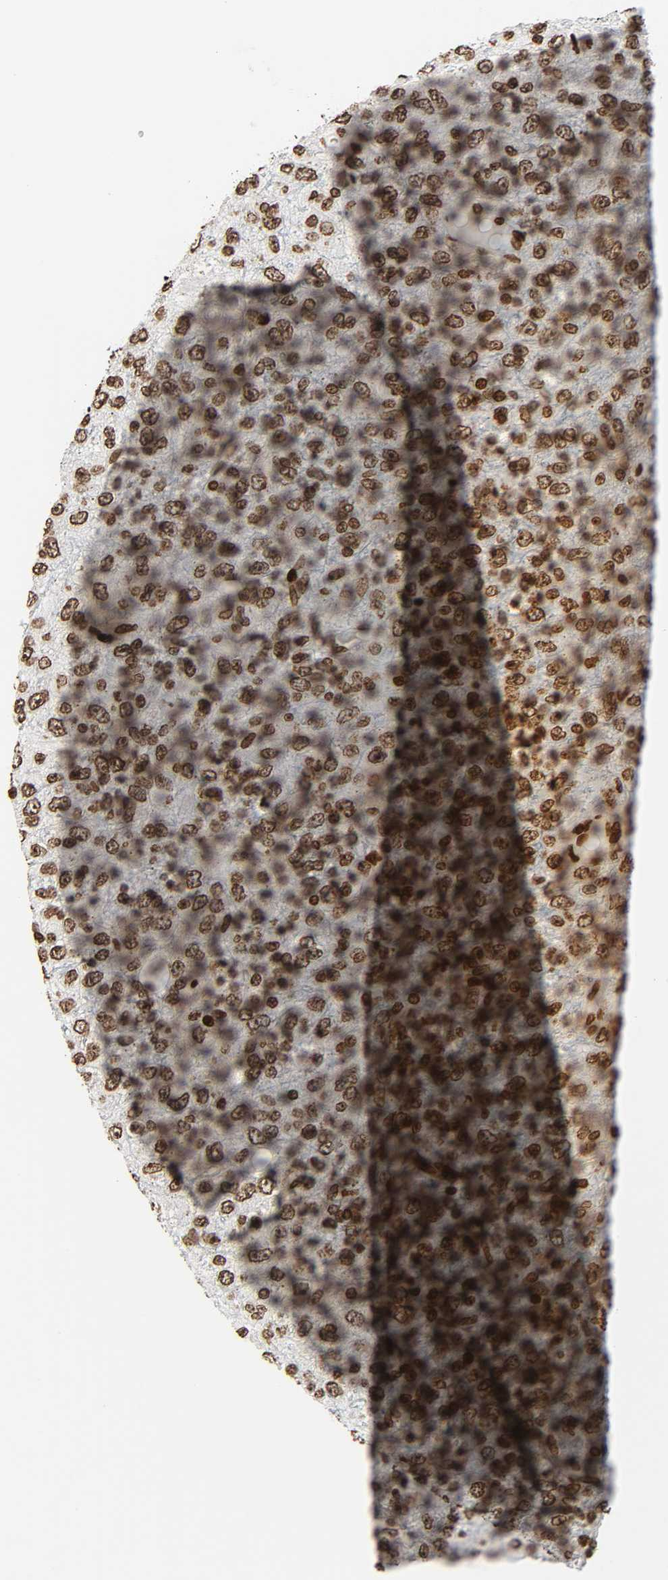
{"staining": {"intensity": "moderate", "quantity": ">75%", "location": "nuclear"}, "tissue": "glioma", "cell_type": "Tumor cells", "image_type": "cancer", "snomed": [{"axis": "morphology", "description": "Glioma, malignant, High grade"}, {"axis": "topography", "description": "pancreas cauda"}], "caption": "Moderate nuclear protein positivity is appreciated in approximately >75% of tumor cells in glioma.", "gene": "RXRA", "patient": {"sex": "male", "age": 60}}